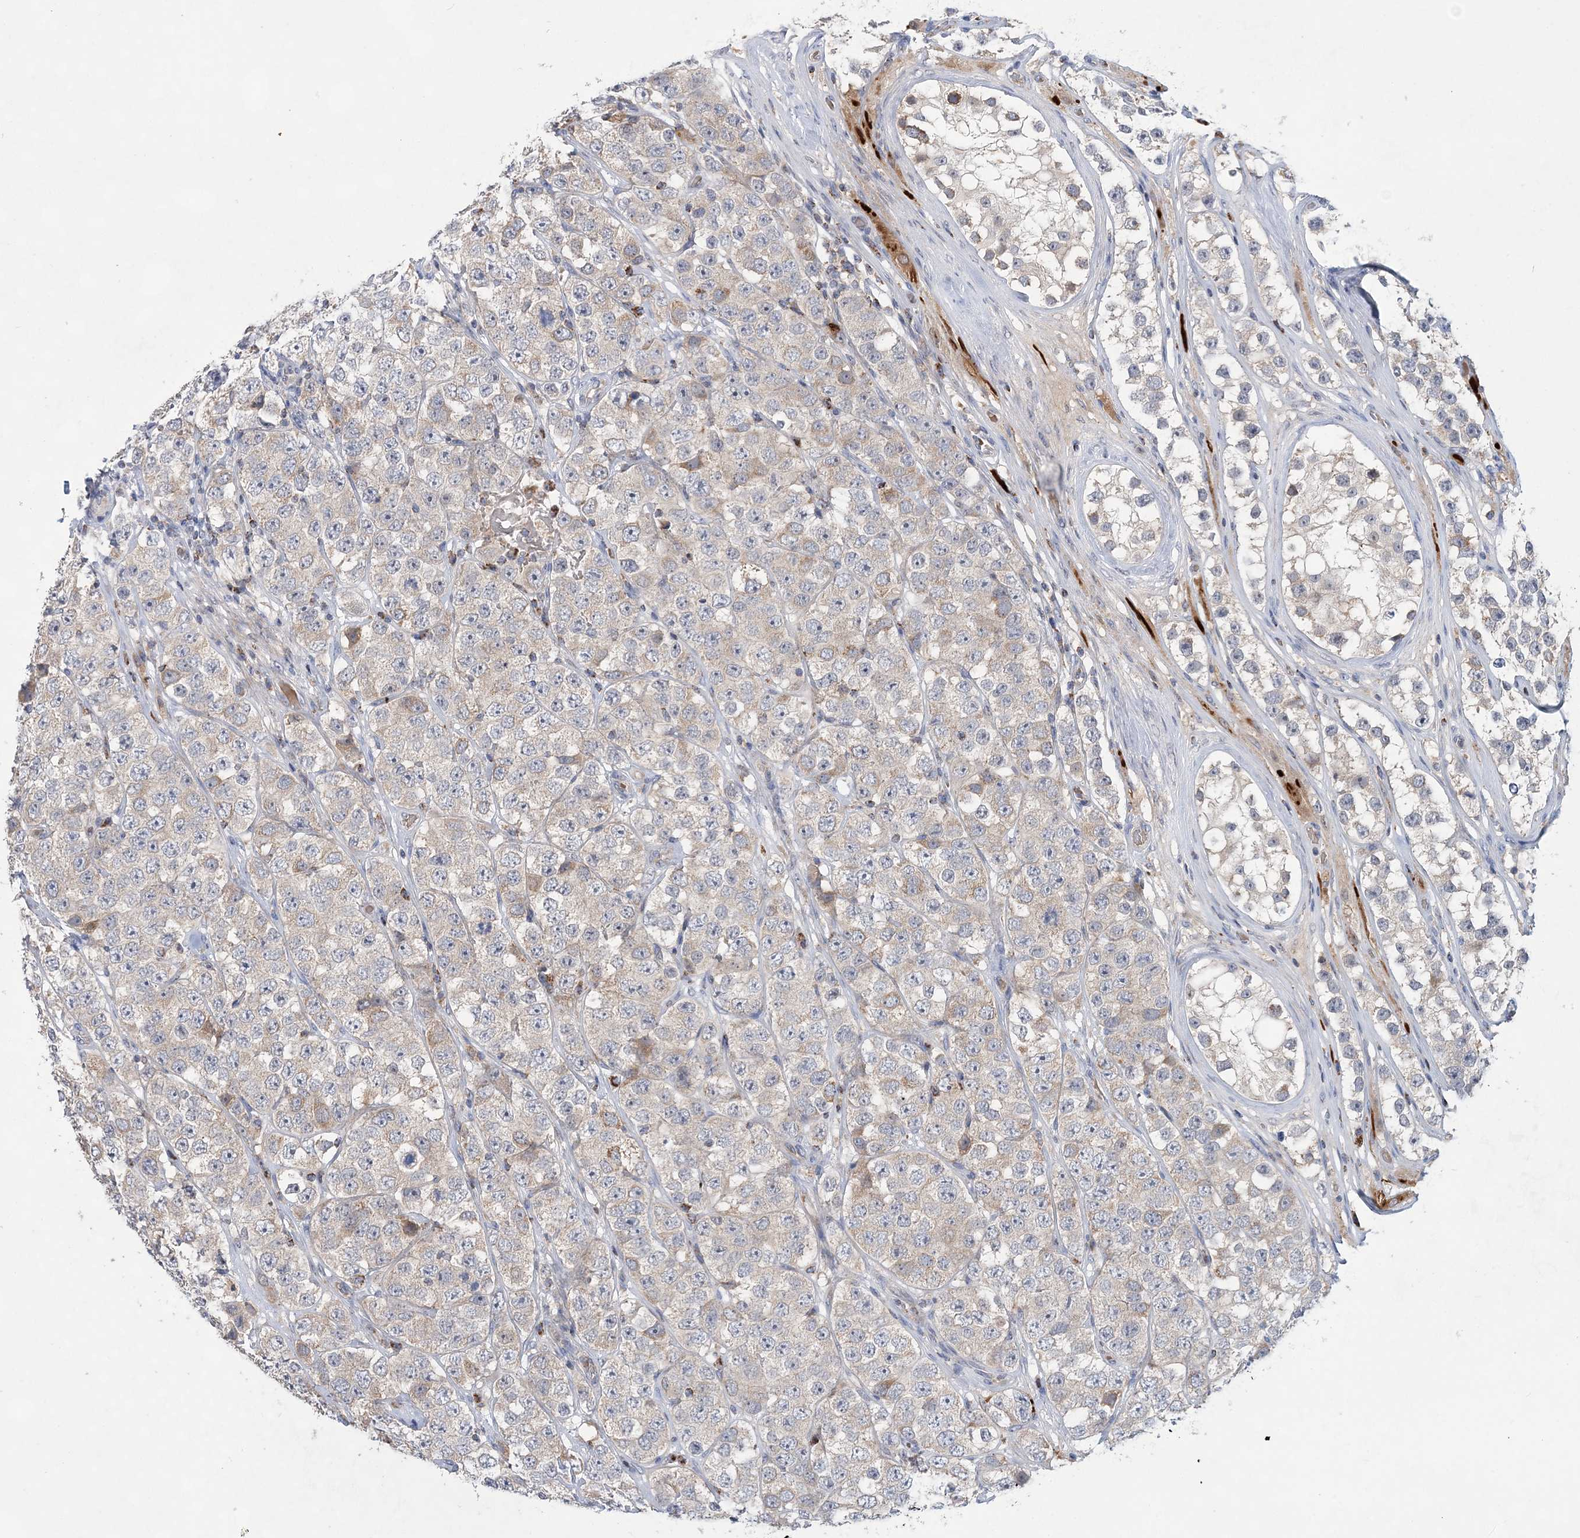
{"staining": {"intensity": "weak", "quantity": "<25%", "location": "cytoplasmic/membranous"}, "tissue": "testis cancer", "cell_type": "Tumor cells", "image_type": "cancer", "snomed": [{"axis": "morphology", "description": "Seminoma, NOS"}, {"axis": "topography", "description": "Testis"}], "caption": "Immunohistochemistry photomicrograph of human testis cancer (seminoma) stained for a protein (brown), which exhibits no positivity in tumor cells.", "gene": "TRAPPC13", "patient": {"sex": "male", "age": 28}}